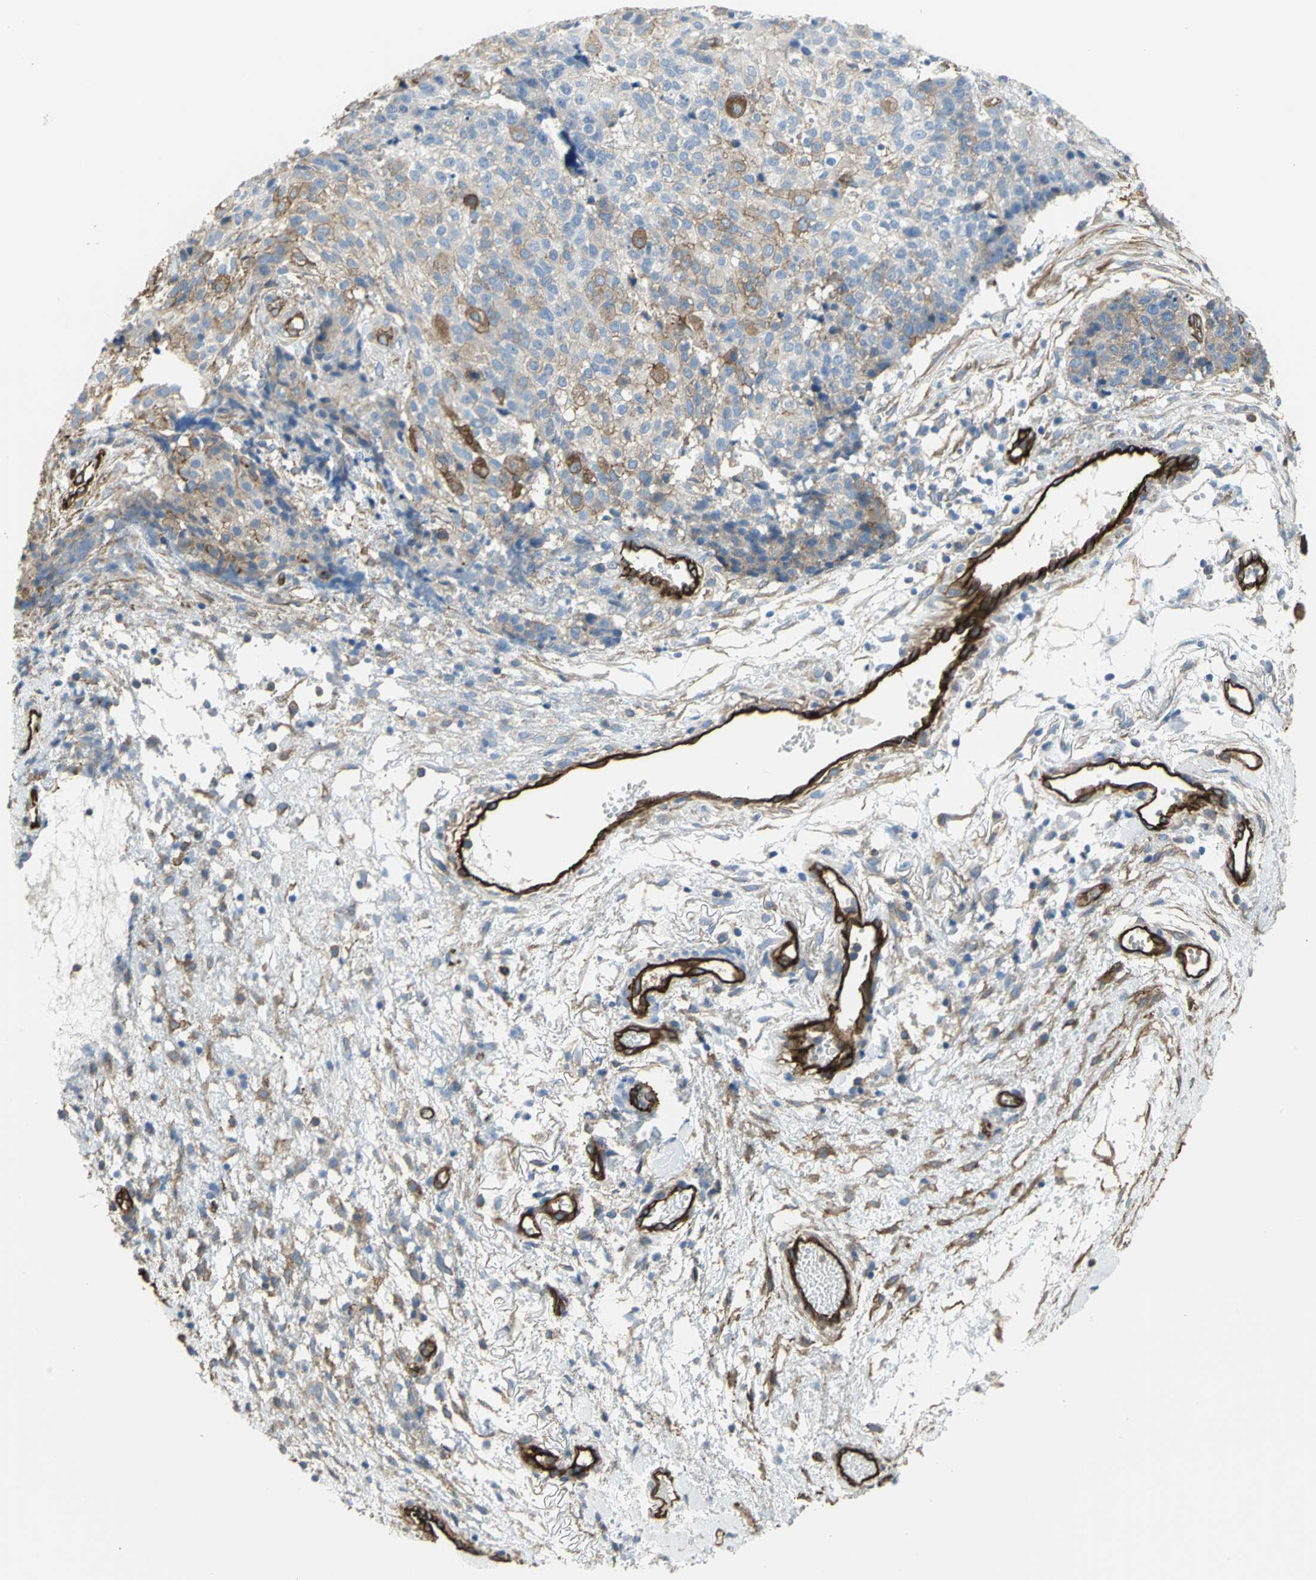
{"staining": {"intensity": "moderate", "quantity": "25%-75%", "location": "cytoplasmic/membranous"}, "tissue": "ovarian cancer", "cell_type": "Tumor cells", "image_type": "cancer", "snomed": [{"axis": "morphology", "description": "Carcinoma, endometroid"}, {"axis": "topography", "description": "Ovary"}], "caption": "Ovarian endometroid carcinoma stained with a brown dye shows moderate cytoplasmic/membranous positive expression in approximately 25%-75% of tumor cells.", "gene": "FLNB", "patient": {"sex": "female", "age": 42}}